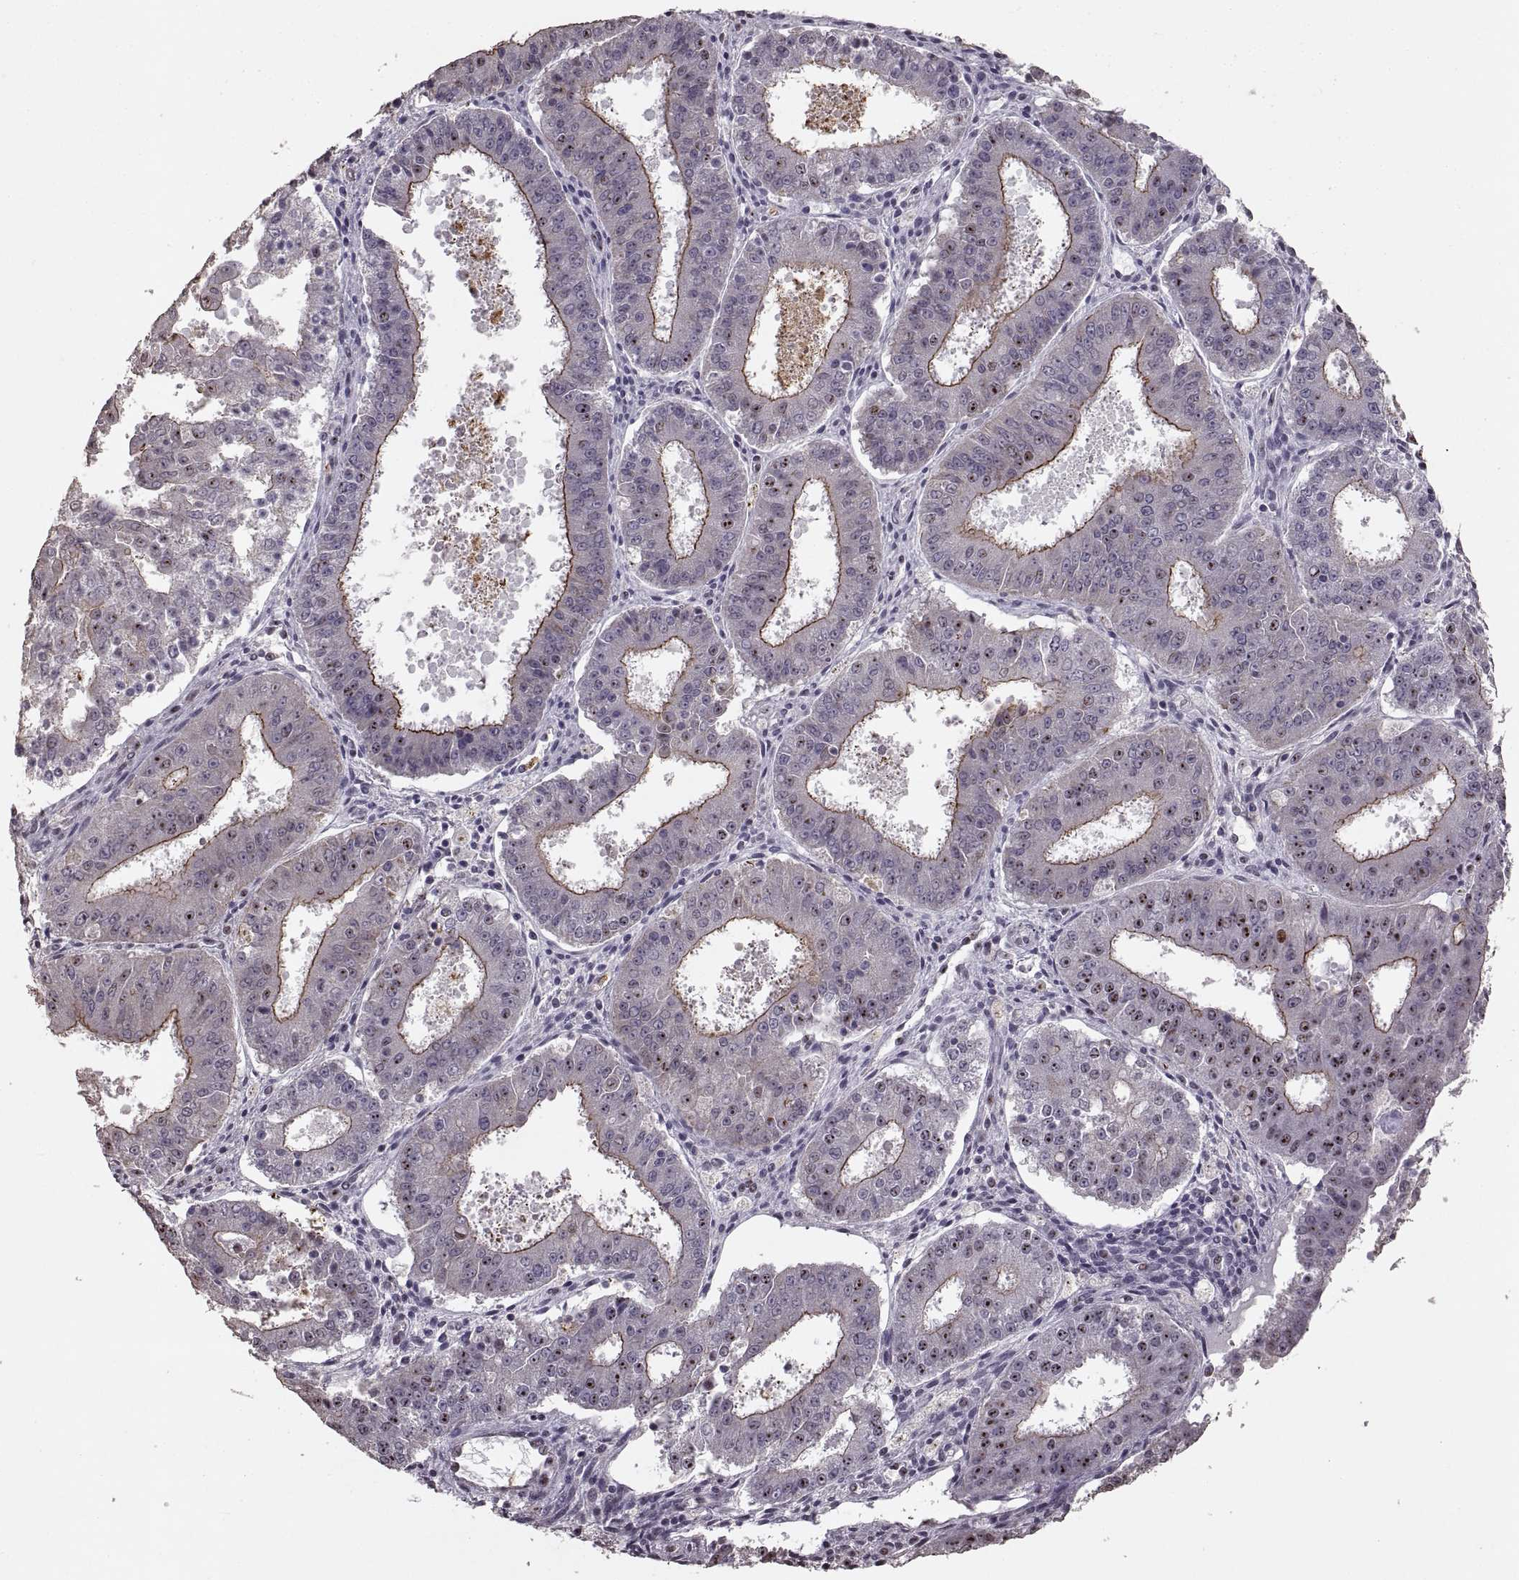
{"staining": {"intensity": "moderate", "quantity": "25%-75%", "location": "cytoplasmic/membranous"}, "tissue": "ovarian cancer", "cell_type": "Tumor cells", "image_type": "cancer", "snomed": [{"axis": "morphology", "description": "Carcinoma, endometroid"}, {"axis": "topography", "description": "Ovary"}], "caption": "Tumor cells display medium levels of moderate cytoplasmic/membranous staining in about 25%-75% of cells in ovarian cancer.", "gene": "PALS1", "patient": {"sex": "female", "age": 42}}